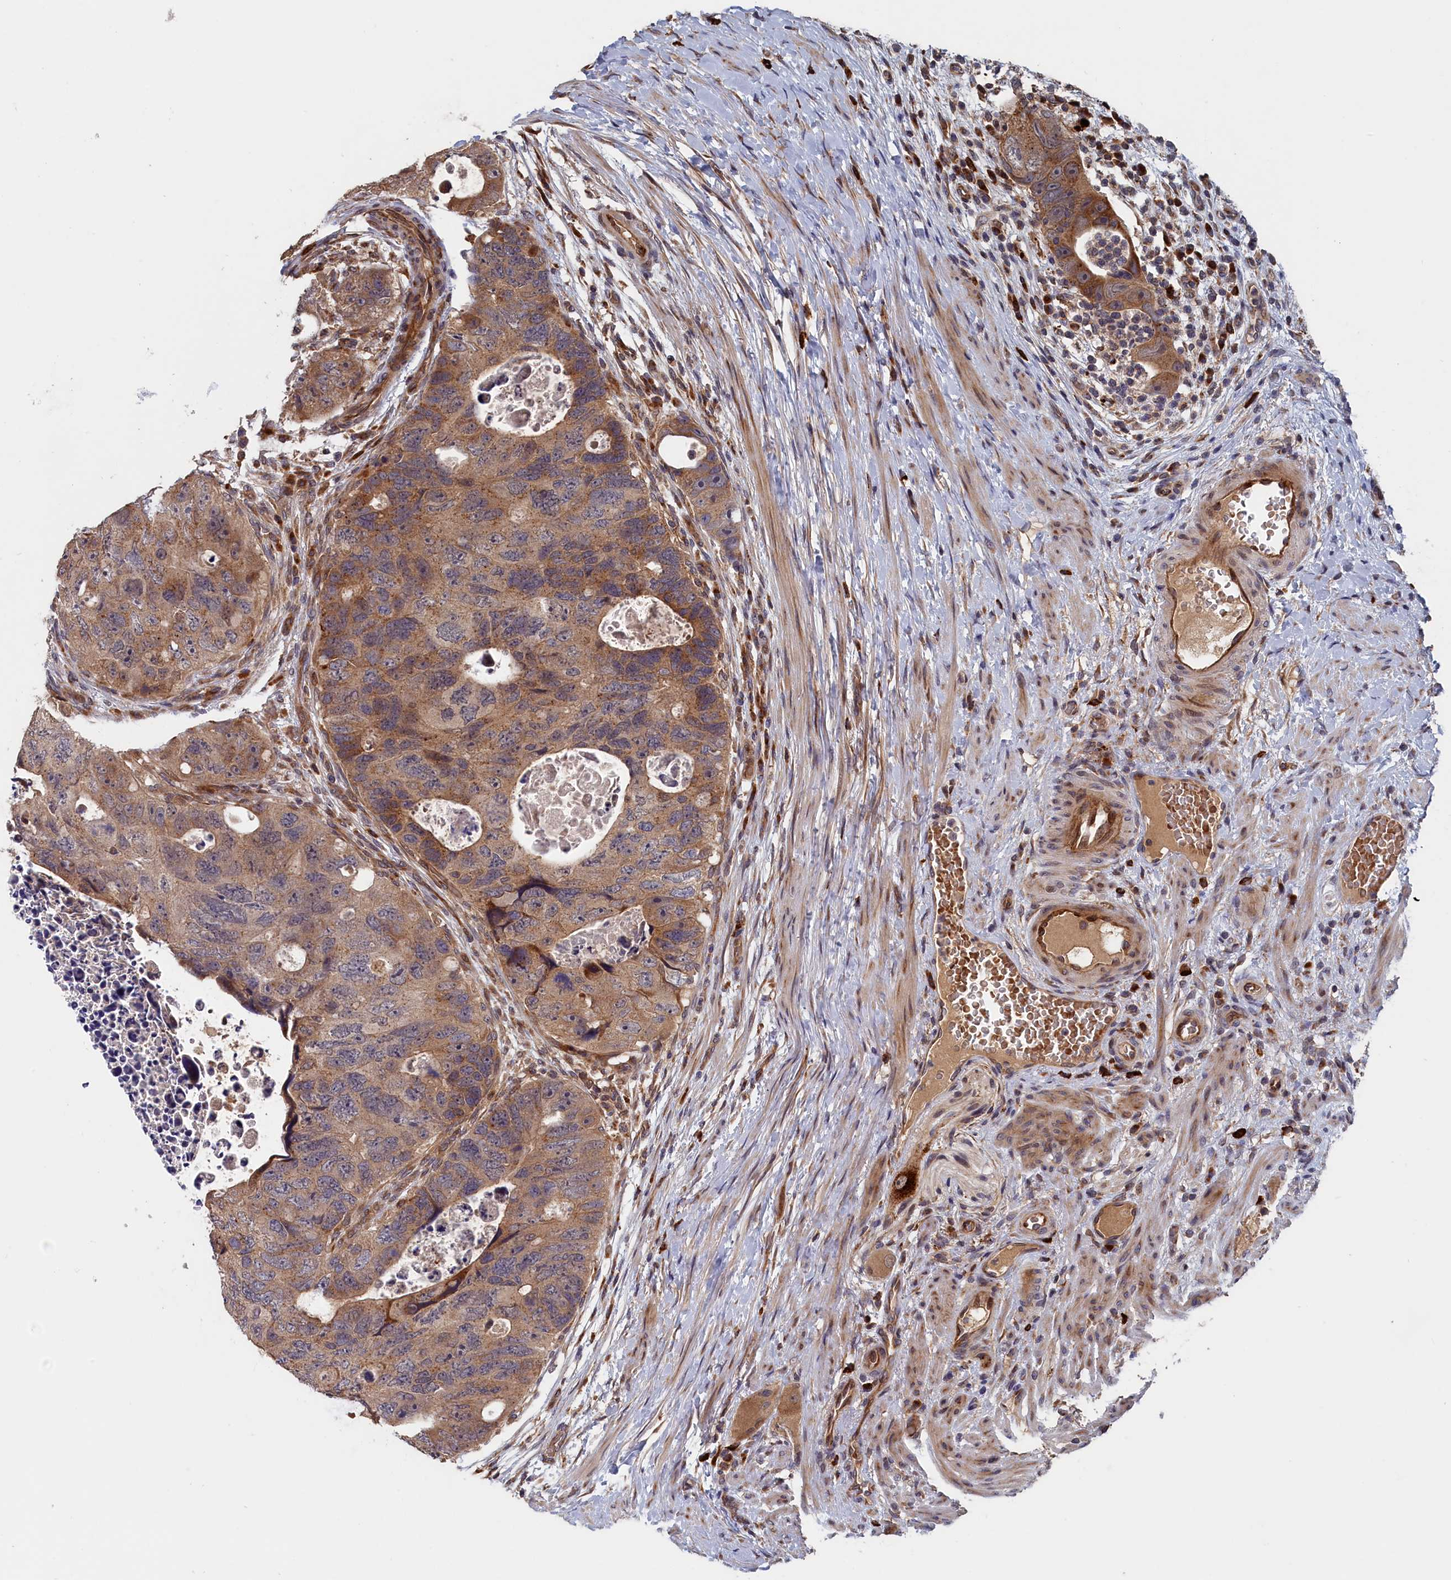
{"staining": {"intensity": "moderate", "quantity": ">75%", "location": "cytoplasmic/membranous"}, "tissue": "colorectal cancer", "cell_type": "Tumor cells", "image_type": "cancer", "snomed": [{"axis": "morphology", "description": "Adenocarcinoma, NOS"}, {"axis": "topography", "description": "Rectum"}], "caption": "About >75% of tumor cells in human colorectal cancer demonstrate moderate cytoplasmic/membranous protein expression as visualized by brown immunohistochemical staining.", "gene": "TRAPPC2L", "patient": {"sex": "male", "age": 59}}